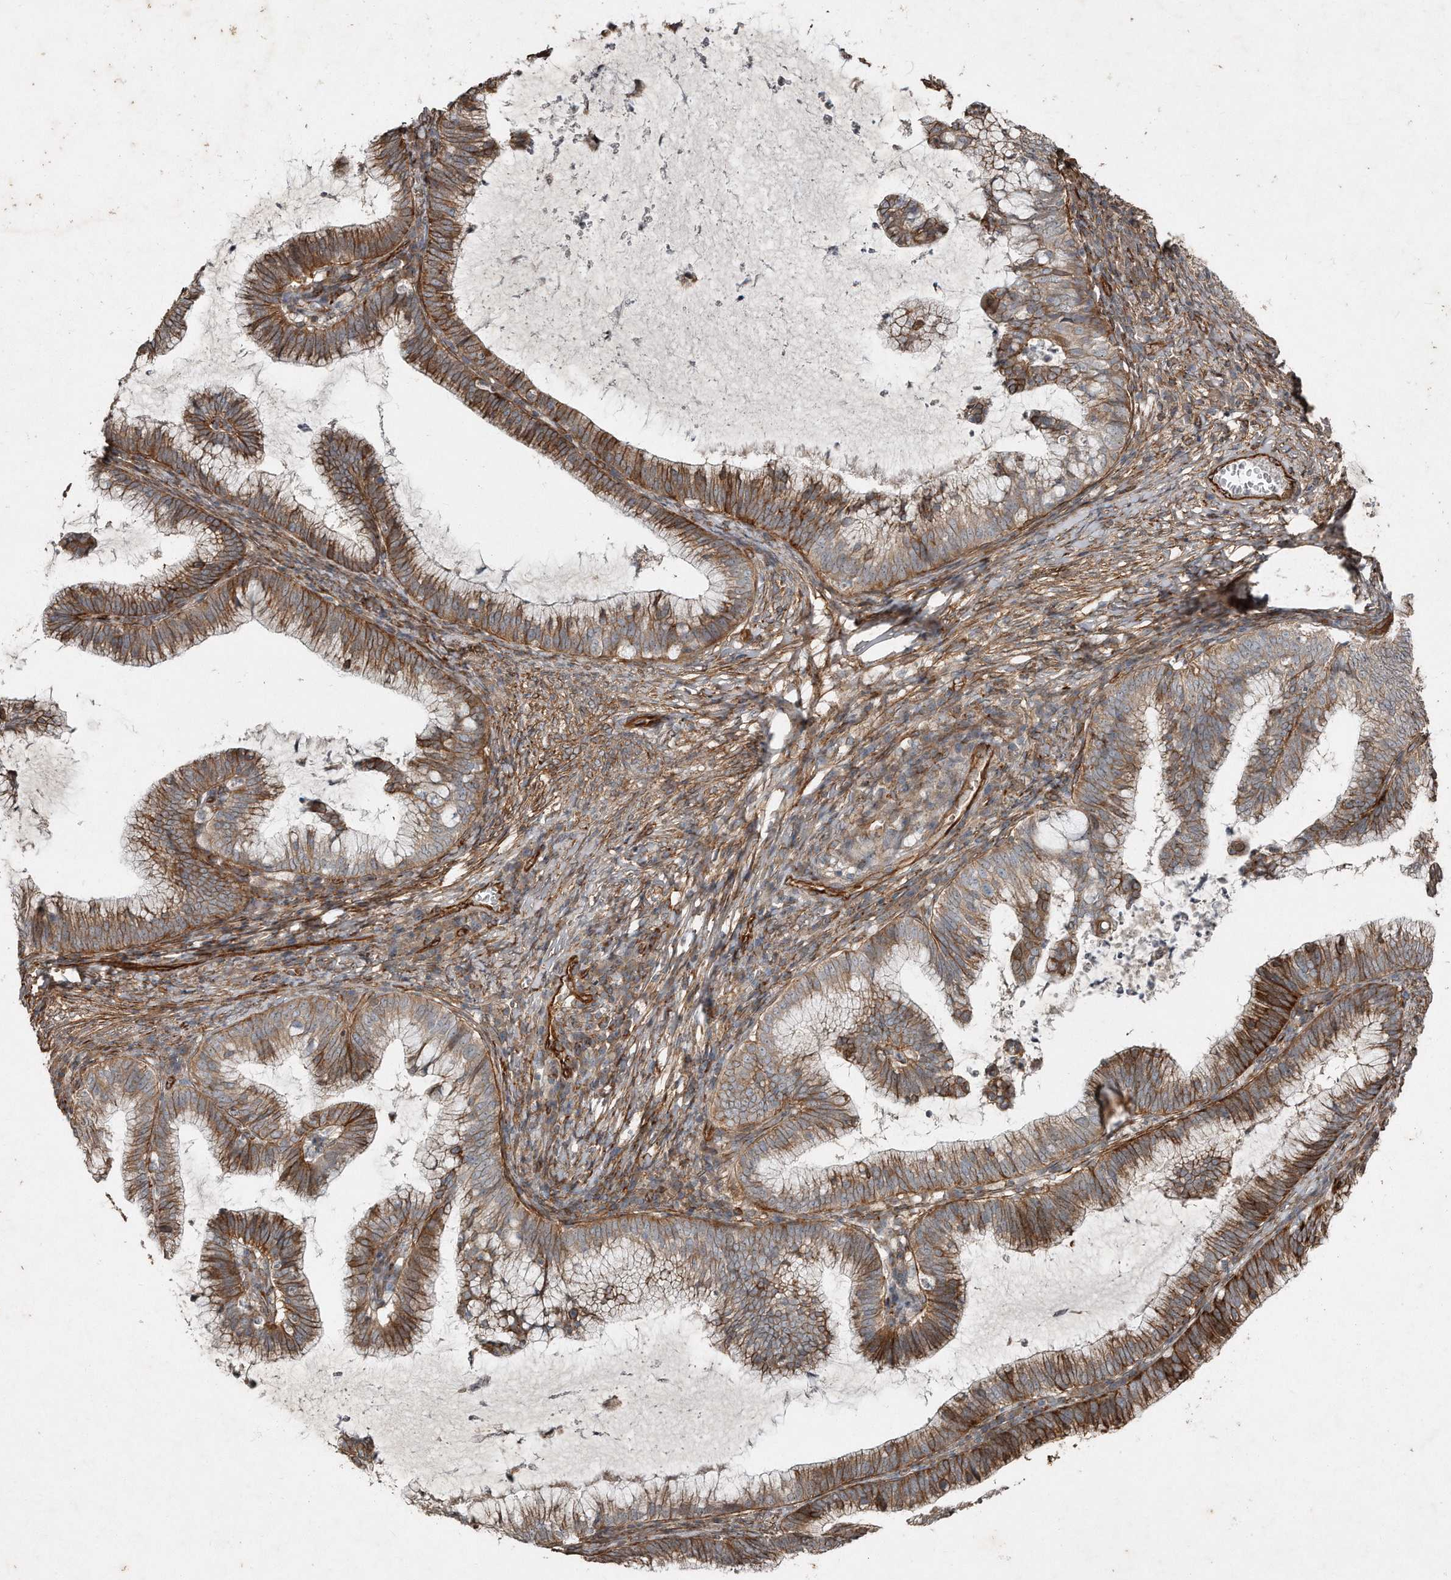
{"staining": {"intensity": "moderate", "quantity": ">75%", "location": "cytoplasmic/membranous"}, "tissue": "cervical cancer", "cell_type": "Tumor cells", "image_type": "cancer", "snomed": [{"axis": "morphology", "description": "Adenocarcinoma, NOS"}, {"axis": "topography", "description": "Cervix"}], "caption": "Moderate cytoplasmic/membranous positivity is appreciated in about >75% of tumor cells in cervical cancer.", "gene": "SNAP47", "patient": {"sex": "female", "age": 36}}